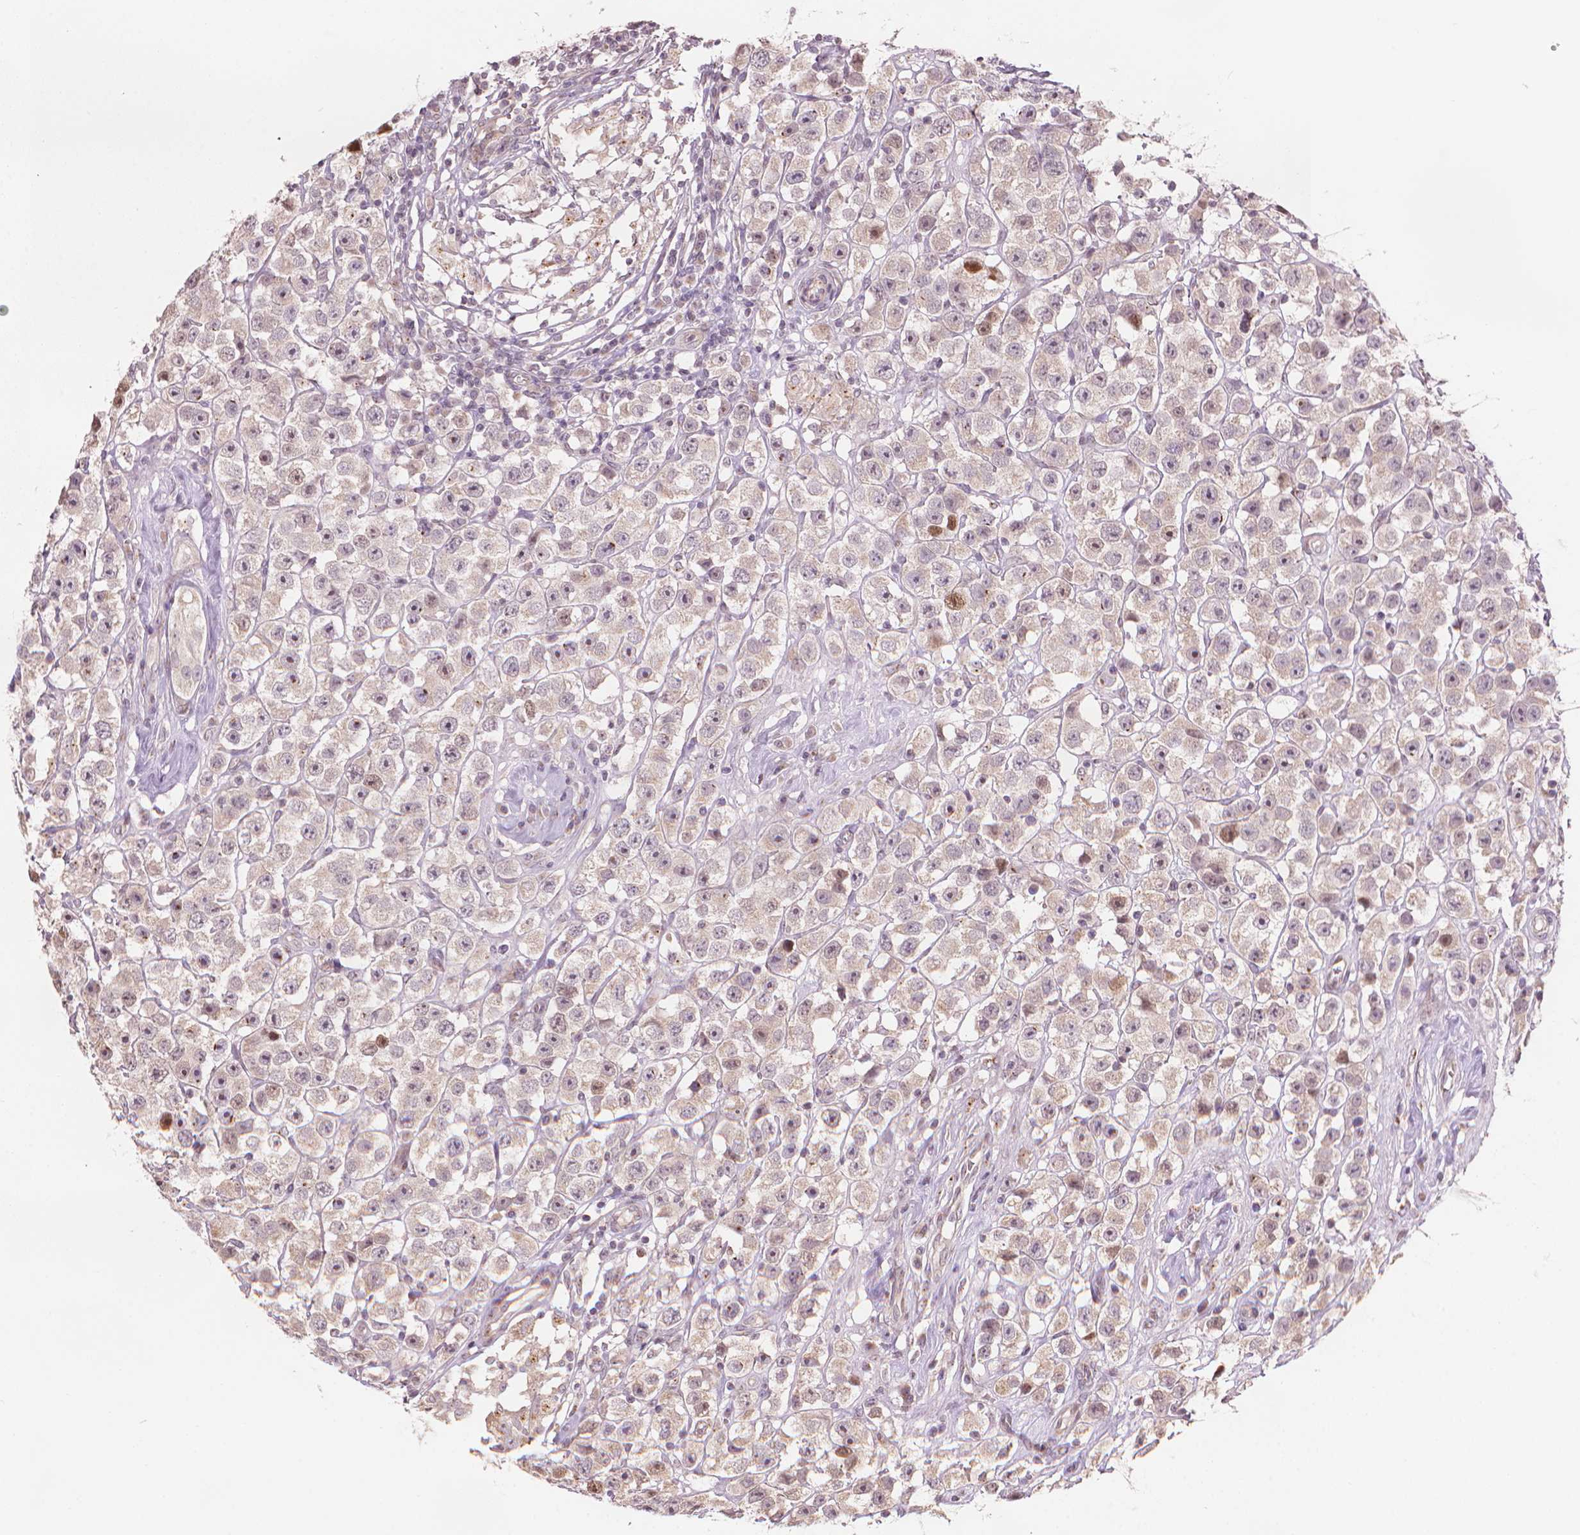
{"staining": {"intensity": "moderate", "quantity": "<25%", "location": "nuclear"}, "tissue": "testis cancer", "cell_type": "Tumor cells", "image_type": "cancer", "snomed": [{"axis": "morphology", "description": "Seminoma, NOS"}, {"axis": "topography", "description": "Testis"}], "caption": "Moderate nuclear protein positivity is appreciated in approximately <25% of tumor cells in seminoma (testis).", "gene": "IFFO1", "patient": {"sex": "male", "age": 45}}